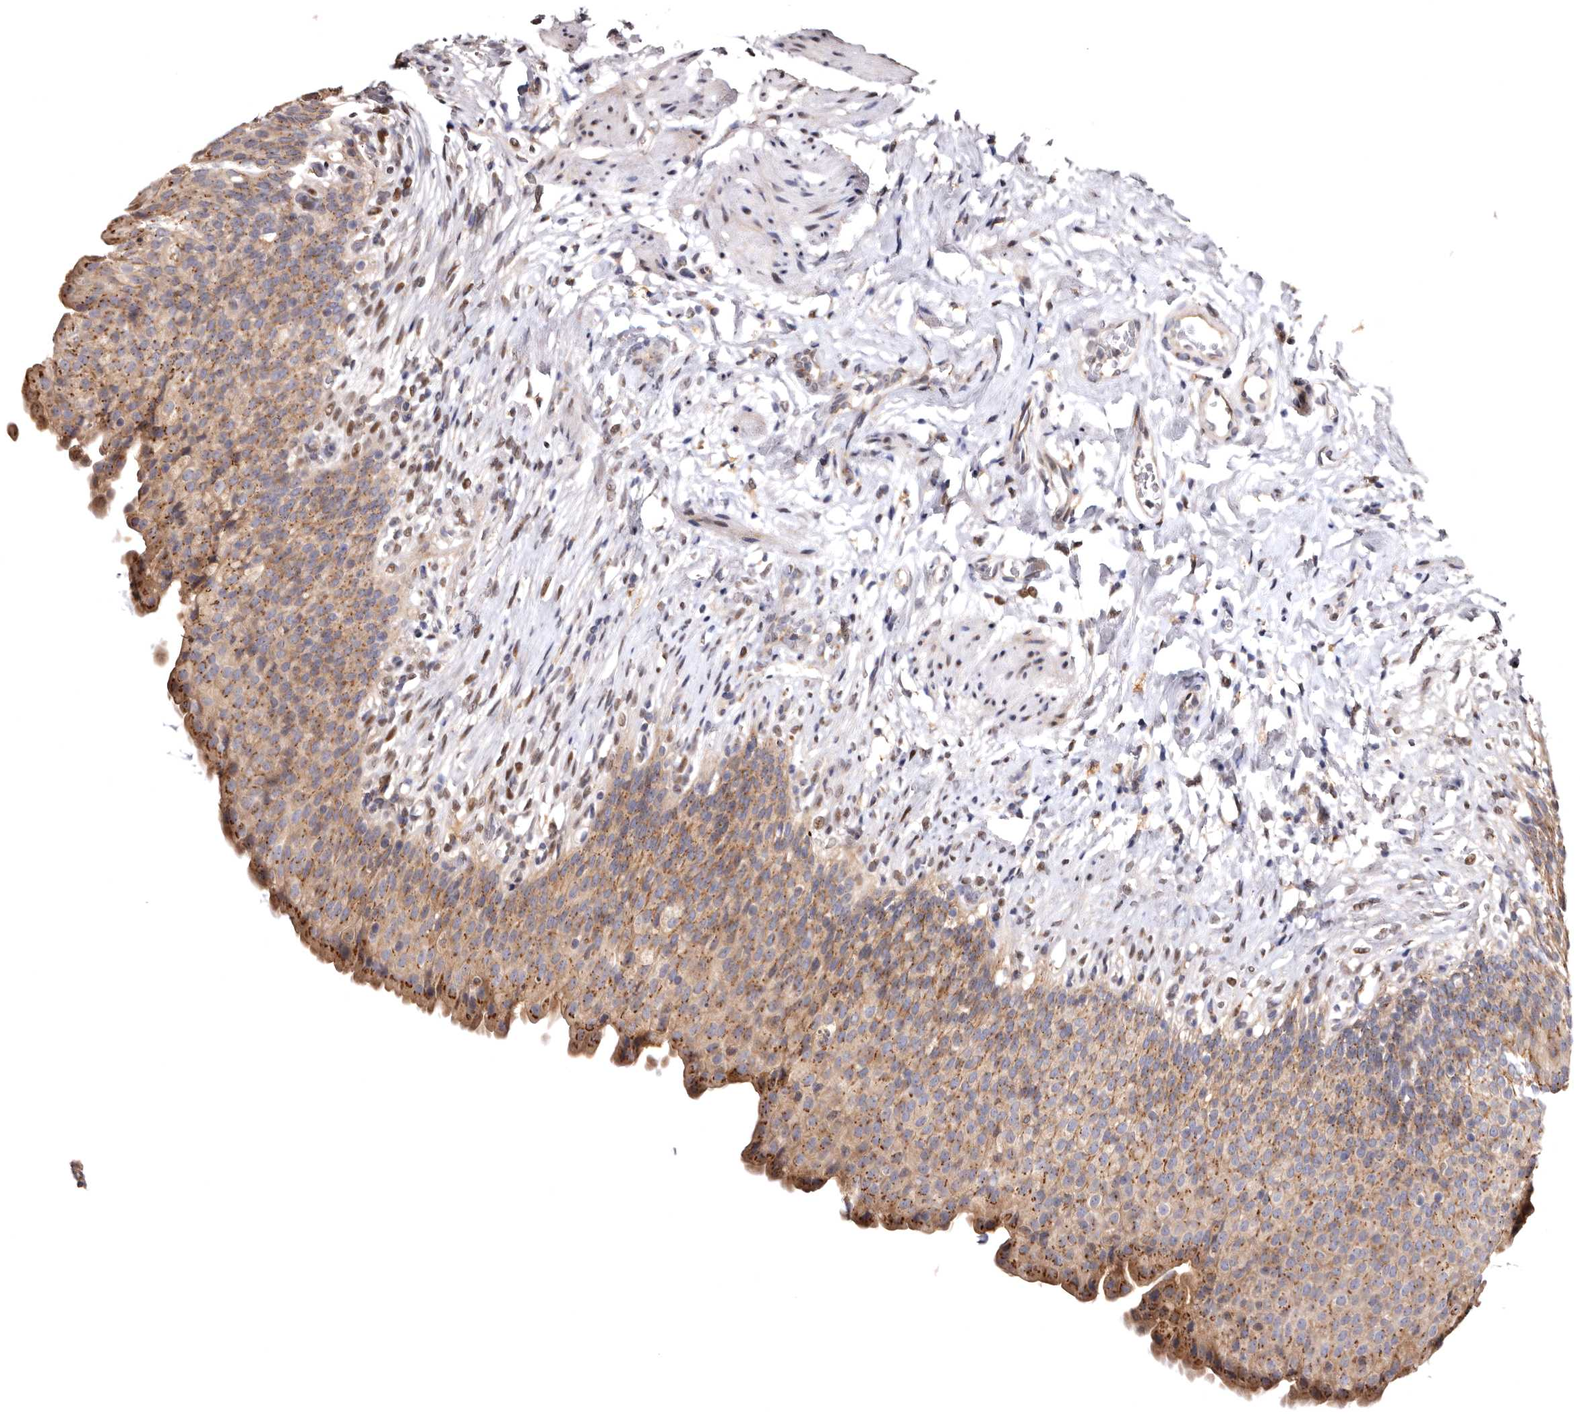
{"staining": {"intensity": "moderate", "quantity": "25%-75%", "location": "cytoplasmic/membranous"}, "tissue": "urinary bladder", "cell_type": "Urothelial cells", "image_type": "normal", "snomed": [{"axis": "morphology", "description": "Normal tissue, NOS"}, {"axis": "topography", "description": "Urinary bladder"}], "caption": "Protein staining of normal urinary bladder demonstrates moderate cytoplasmic/membranous positivity in approximately 25%-75% of urothelial cells.", "gene": "FAM91A1", "patient": {"sex": "female", "age": 79}}